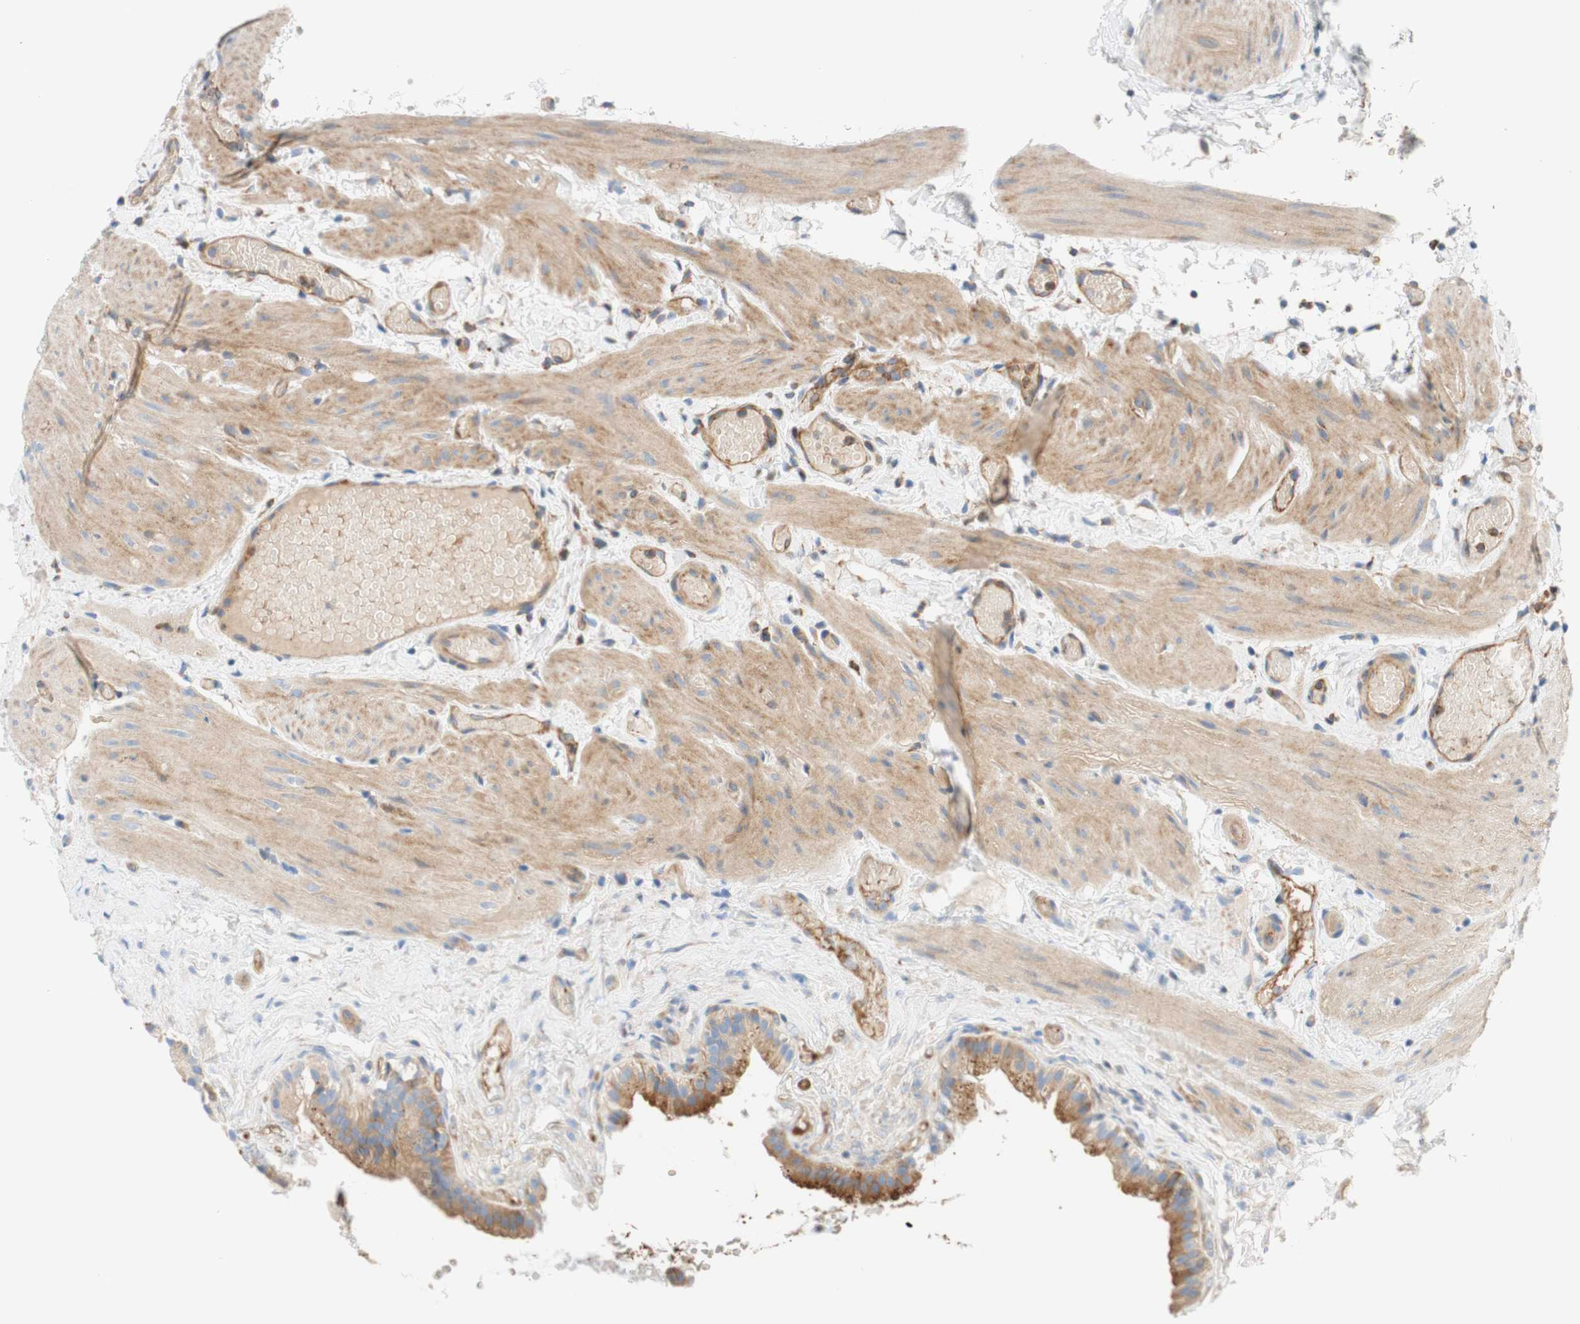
{"staining": {"intensity": "moderate", "quantity": ">75%", "location": "cytoplasmic/membranous"}, "tissue": "gallbladder", "cell_type": "Glandular cells", "image_type": "normal", "snomed": [{"axis": "morphology", "description": "Normal tissue, NOS"}, {"axis": "topography", "description": "Gallbladder"}], "caption": "Protein staining of normal gallbladder reveals moderate cytoplasmic/membranous staining in approximately >75% of glandular cells. Ihc stains the protein of interest in brown and the nuclei are stained blue.", "gene": "STOM", "patient": {"sex": "female", "age": 26}}